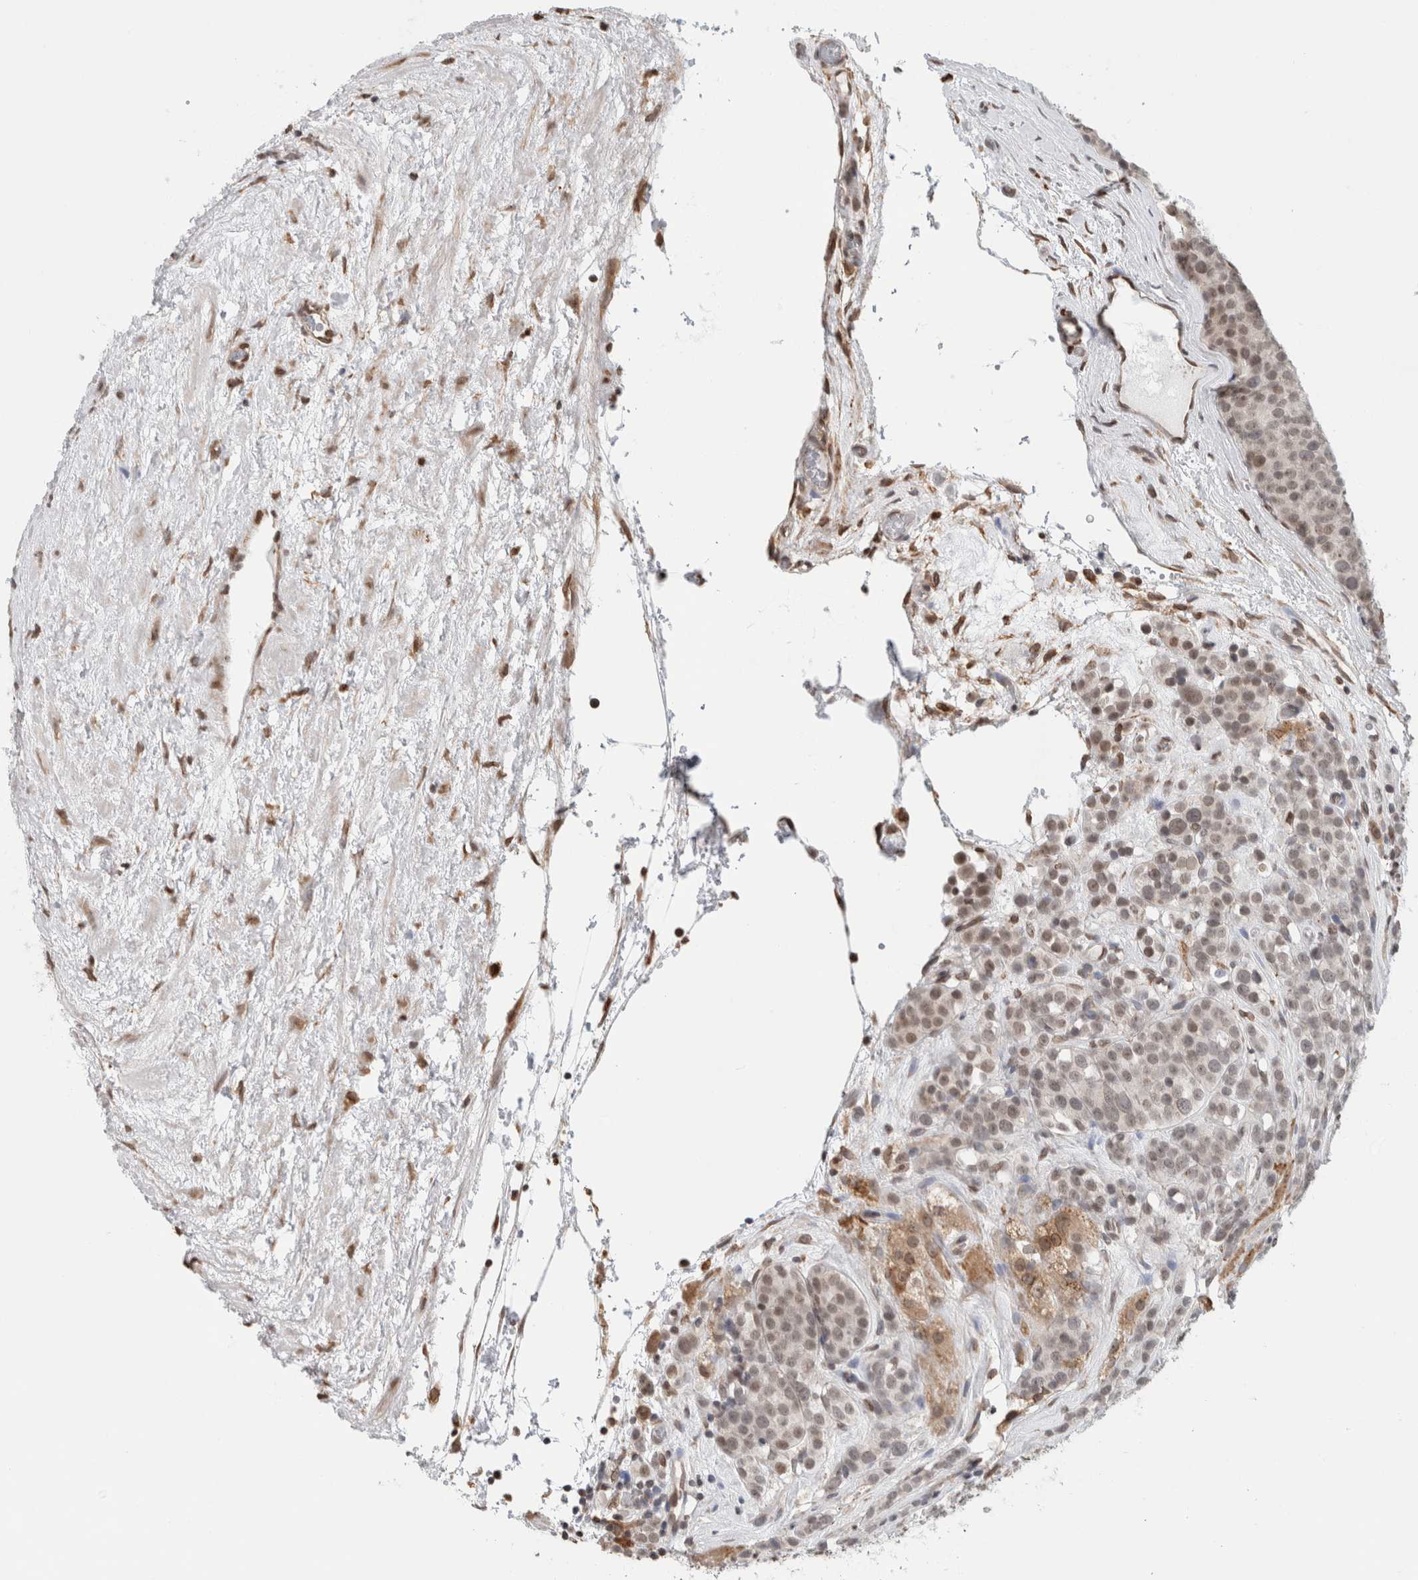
{"staining": {"intensity": "moderate", "quantity": "<25%", "location": "nuclear"}, "tissue": "testis cancer", "cell_type": "Tumor cells", "image_type": "cancer", "snomed": [{"axis": "morphology", "description": "Seminoma, NOS"}, {"axis": "topography", "description": "Testis"}], "caption": "Immunohistochemical staining of testis cancer (seminoma) exhibits low levels of moderate nuclear expression in approximately <25% of tumor cells.", "gene": "RBMX2", "patient": {"sex": "male", "age": 71}}